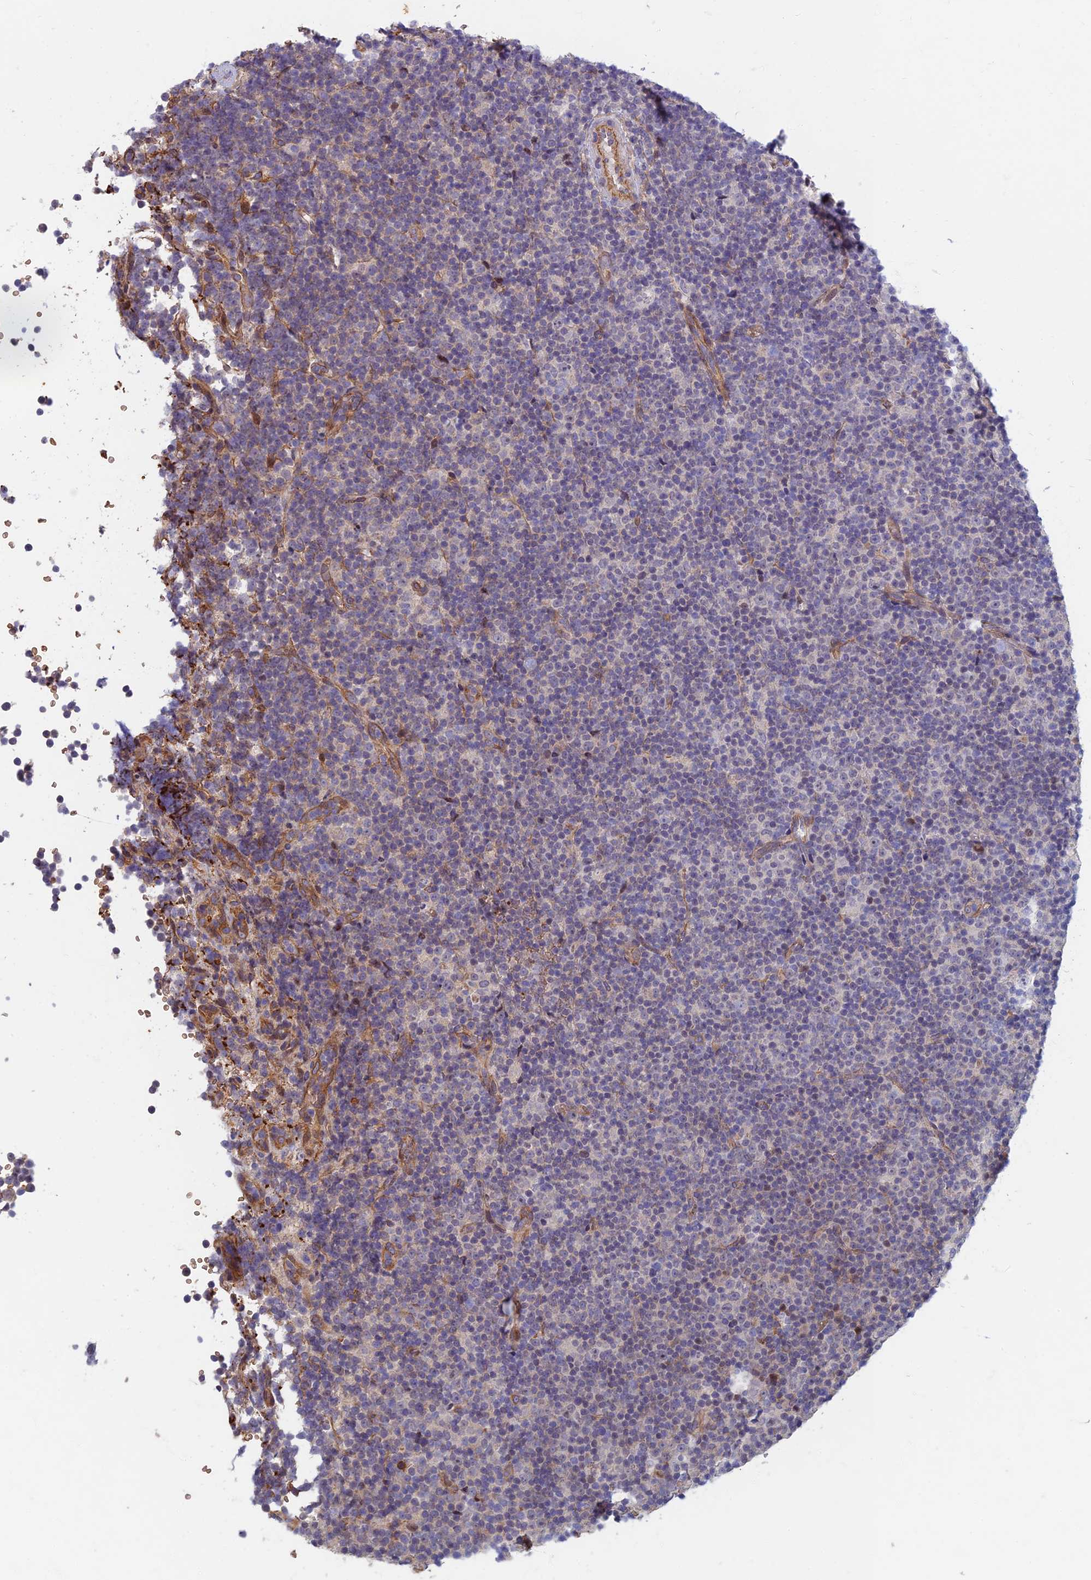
{"staining": {"intensity": "negative", "quantity": "none", "location": "none"}, "tissue": "lymphoma", "cell_type": "Tumor cells", "image_type": "cancer", "snomed": [{"axis": "morphology", "description": "Malignant lymphoma, non-Hodgkin's type, Low grade"}, {"axis": "topography", "description": "Lymph node"}], "caption": "Tumor cells are negative for brown protein staining in lymphoma.", "gene": "RHBDL2", "patient": {"sex": "female", "age": 67}}